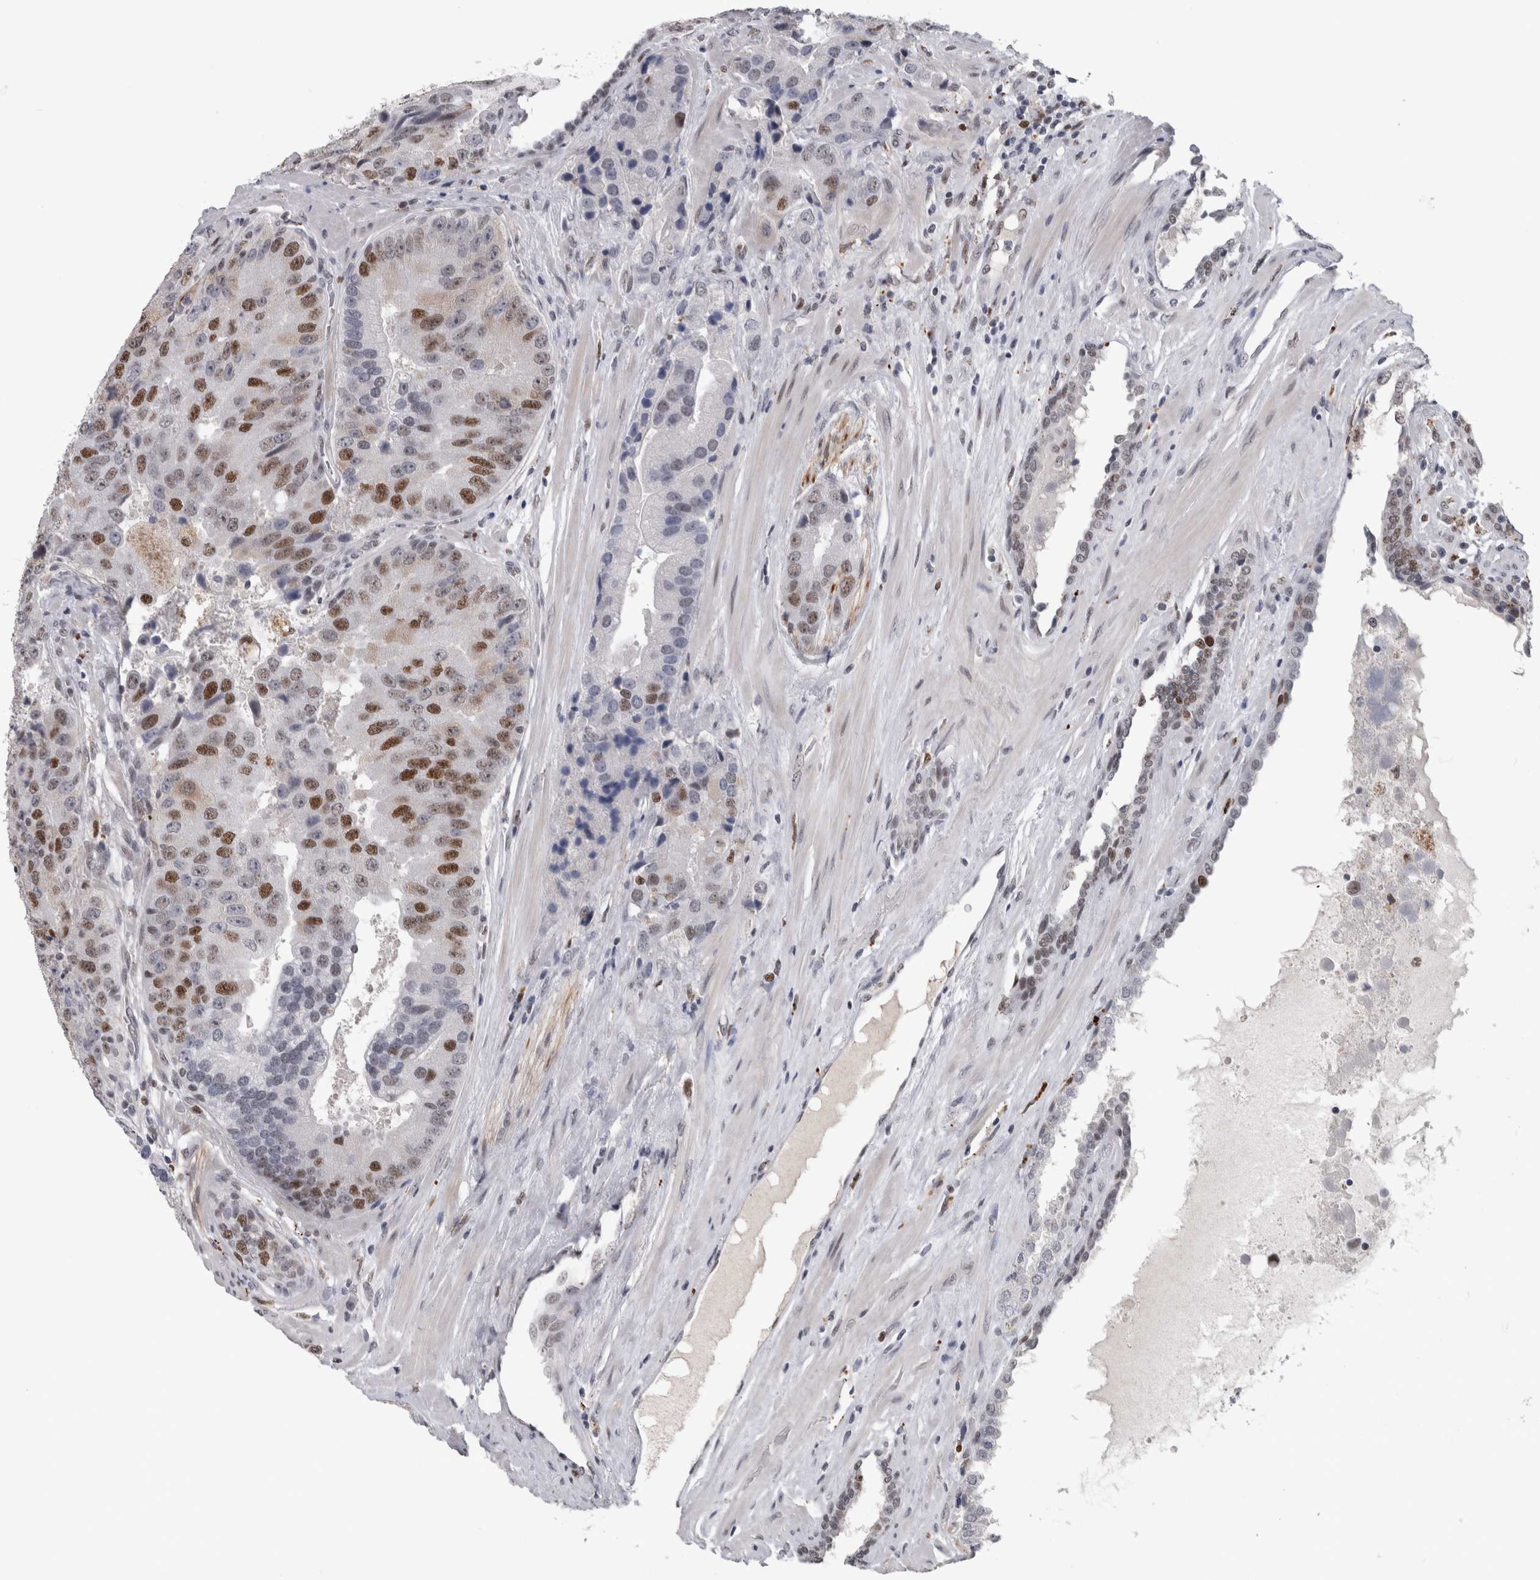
{"staining": {"intensity": "moderate", "quantity": "25%-75%", "location": "nuclear"}, "tissue": "prostate cancer", "cell_type": "Tumor cells", "image_type": "cancer", "snomed": [{"axis": "morphology", "description": "Adenocarcinoma, High grade"}, {"axis": "topography", "description": "Prostate"}], "caption": "Protein expression analysis of human prostate adenocarcinoma (high-grade) reveals moderate nuclear positivity in approximately 25%-75% of tumor cells.", "gene": "POLD2", "patient": {"sex": "male", "age": 70}}